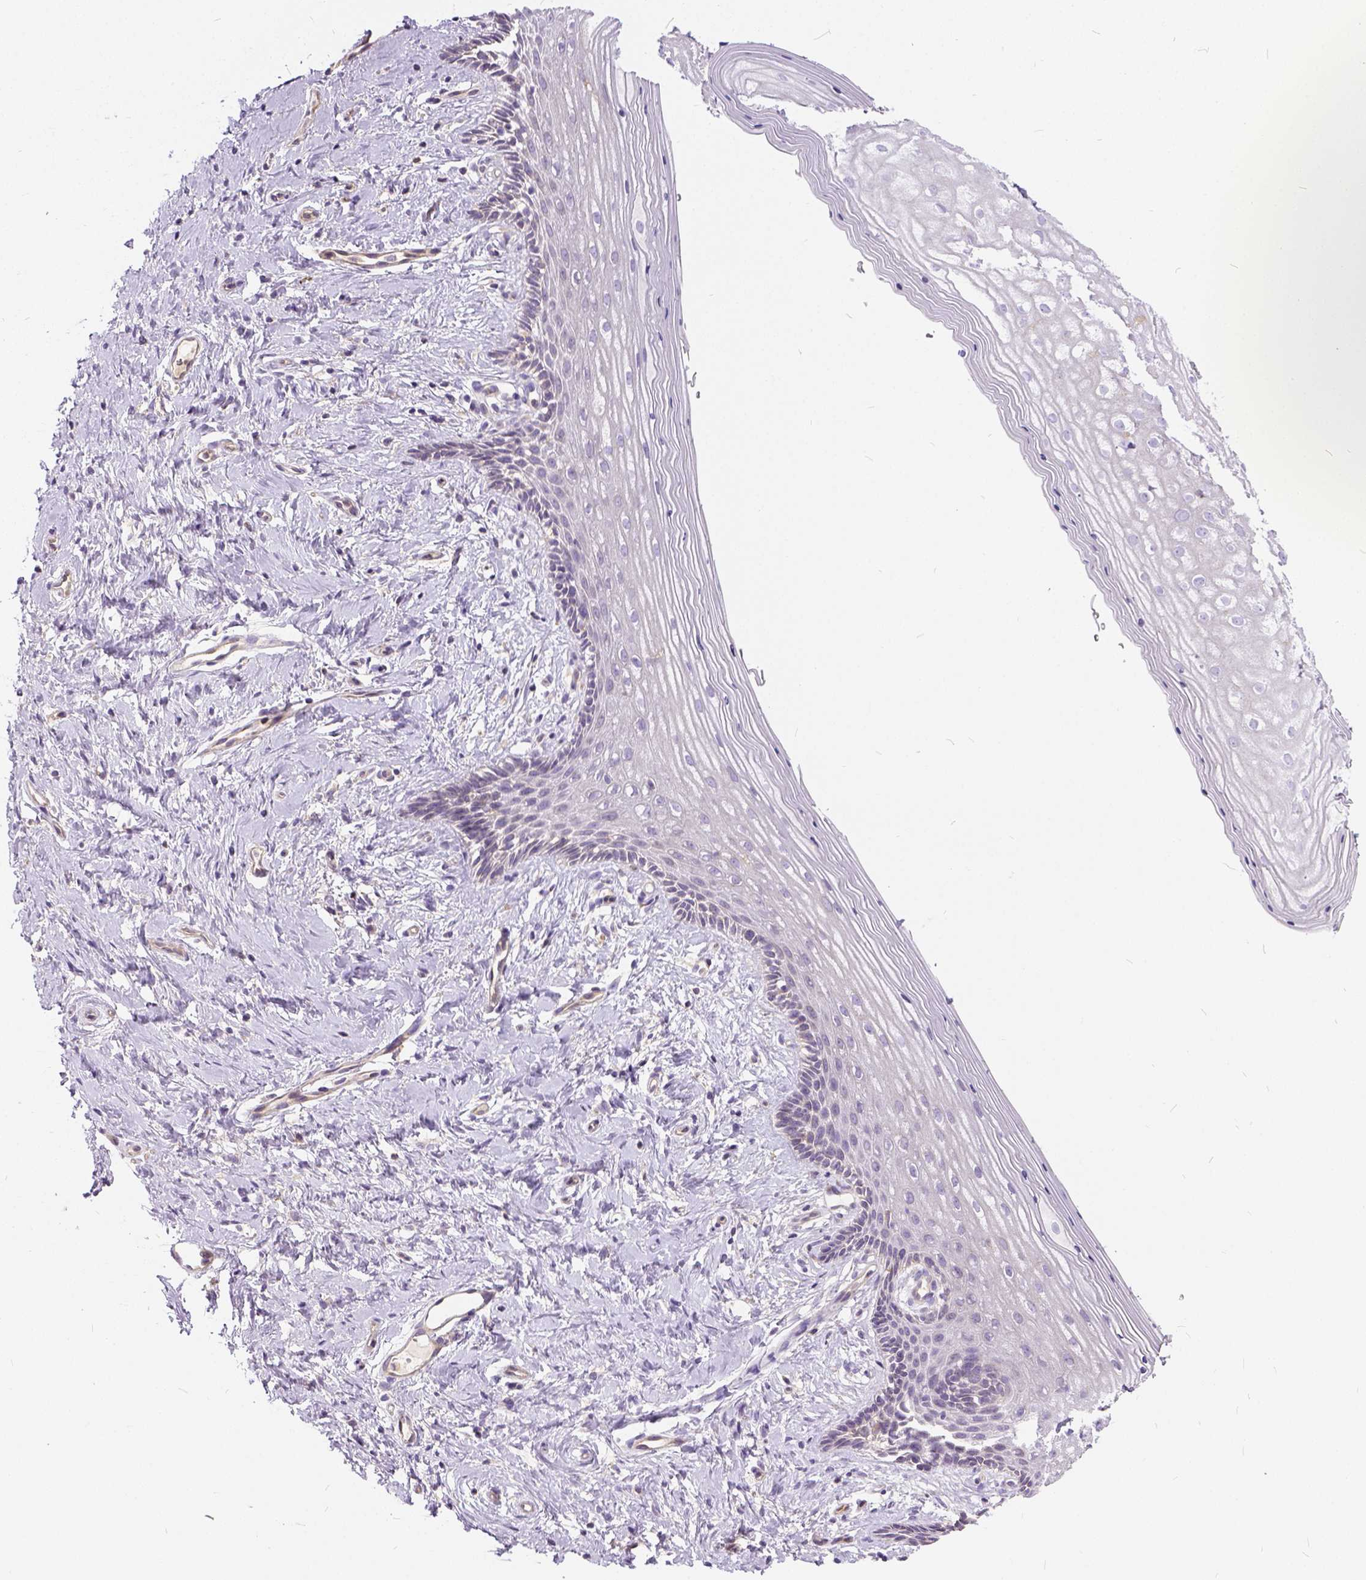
{"staining": {"intensity": "negative", "quantity": "none", "location": "none"}, "tissue": "vagina", "cell_type": "Squamous epithelial cells", "image_type": "normal", "snomed": [{"axis": "morphology", "description": "Normal tissue, NOS"}, {"axis": "topography", "description": "Vagina"}], "caption": "High power microscopy photomicrograph of an IHC histopathology image of normal vagina, revealing no significant expression in squamous epithelial cells.", "gene": "CADM4", "patient": {"sex": "female", "age": 42}}